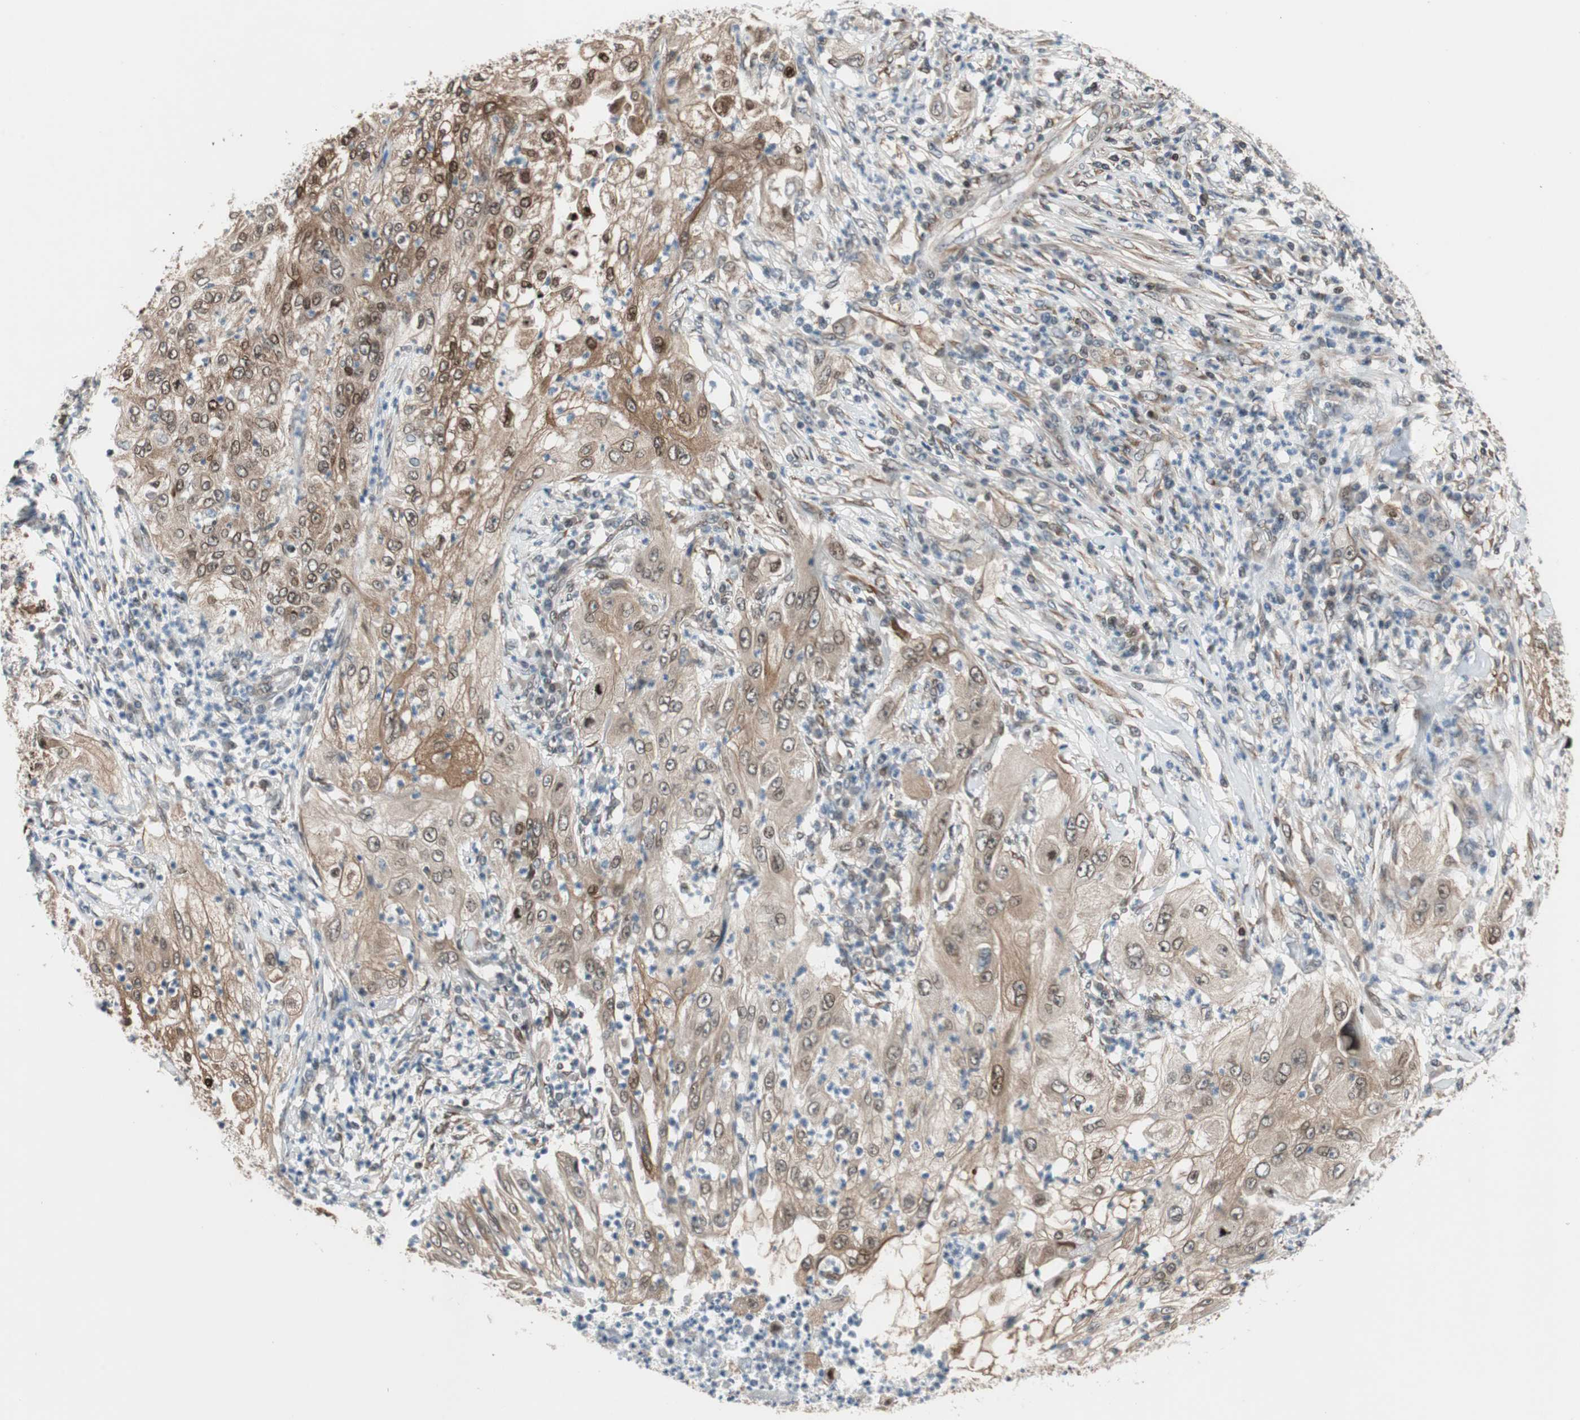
{"staining": {"intensity": "moderate", "quantity": ">75%", "location": "cytoplasmic/membranous"}, "tissue": "lung cancer", "cell_type": "Tumor cells", "image_type": "cancer", "snomed": [{"axis": "morphology", "description": "Inflammation, NOS"}, {"axis": "morphology", "description": "Squamous cell carcinoma, NOS"}, {"axis": "topography", "description": "Lymph node"}, {"axis": "topography", "description": "Soft tissue"}, {"axis": "topography", "description": "Lung"}], "caption": "An immunohistochemistry (IHC) histopathology image of tumor tissue is shown. Protein staining in brown labels moderate cytoplasmic/membranous positivity in lung squamous cell carcinoma within tumor cells.", "gene": "ZNF512B", "patient": {"sex": "male", "age": 66}}